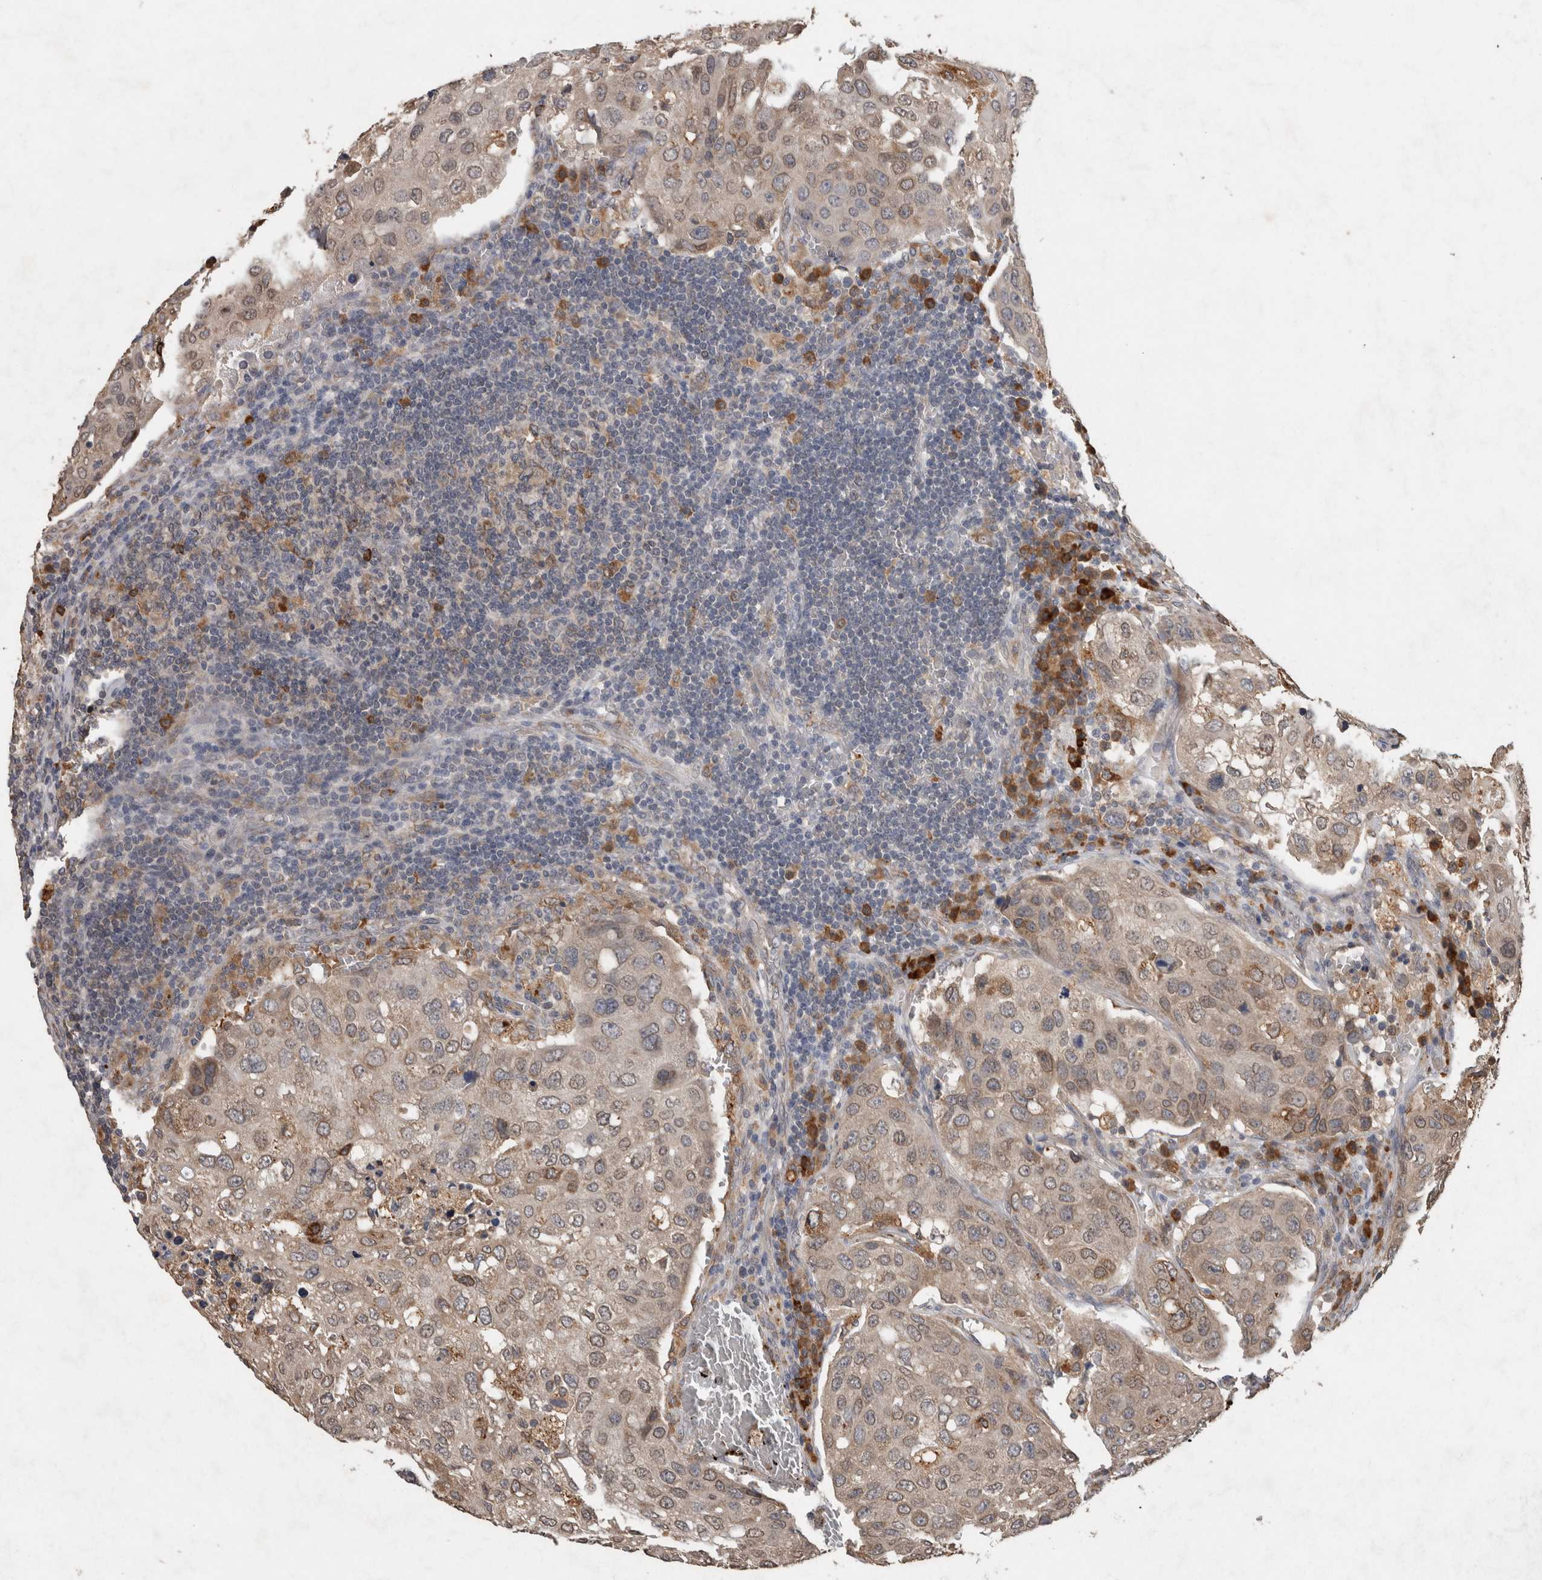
{"staining": {"intensity": "moderate", "quantity": "25%-75%", "location": "cytoplasmic/membranous"}, "tissue": "urothelial cancer", "cell_type": "Tumor cells", "image_type": "cancer", "snomed": [{"axis": "morphology", "description": "Urothelial carcinoma, High grade"}, {"axis": "topography", "description": "Lymph node"}, {"axis": "topography", "description": "Urinary bladder"}], "caption": "IHC micrograph of neoplastic tissue: human urothelial carcinoma (high-grade) stained using immunohistochemistry displays medium levels of moderate protein expression localized specifically in the cytoplasmic/membranous of tumor cells, appearing as a cytoplasmic/membranous brown color.", "gene": "ADGRL3", "patient": {"sex": "male", "age": 51}}